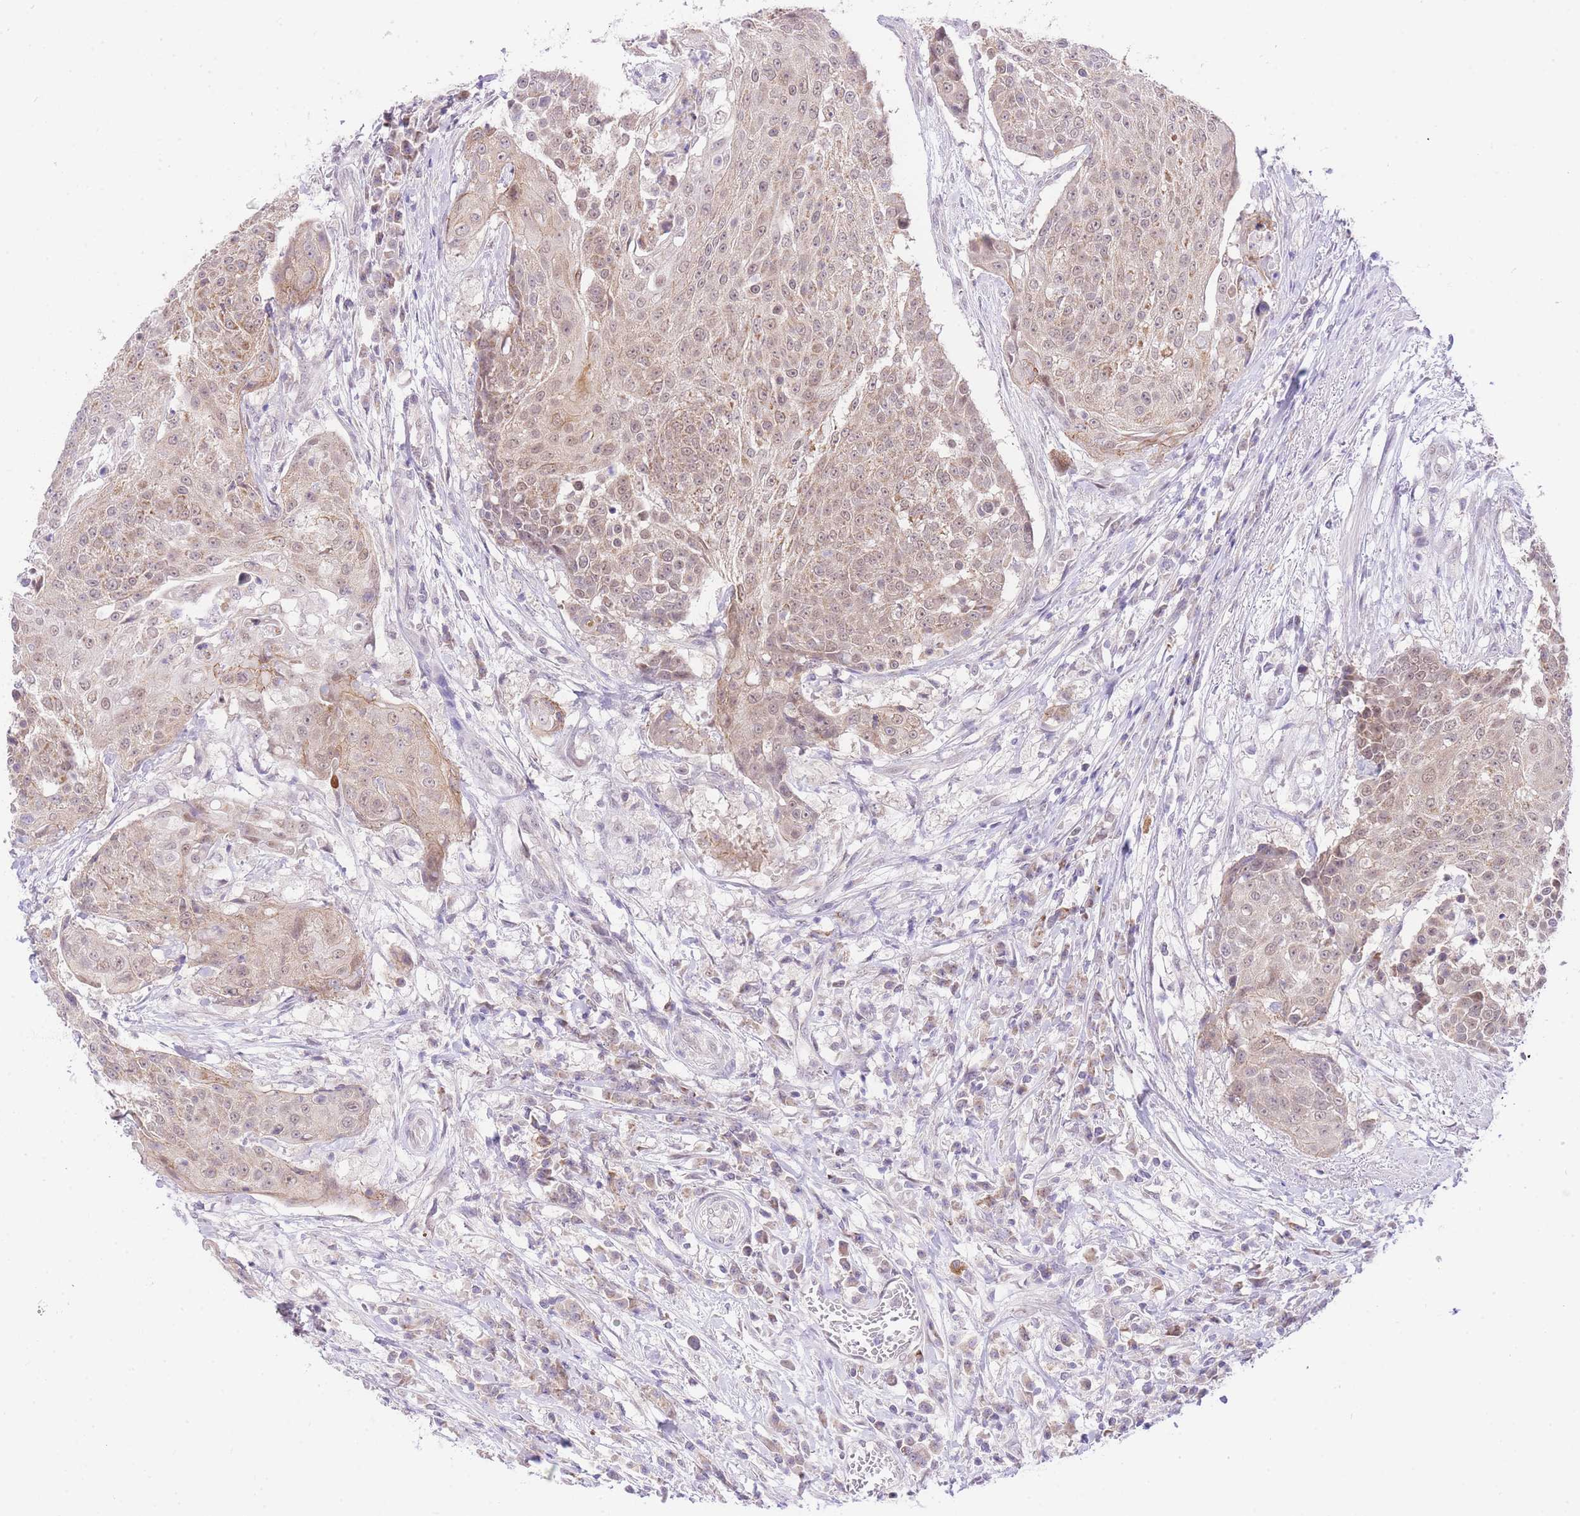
{"staining": {"intensity": "moderate", "quantity": ">75%", "location": "cytoplasmic/membranous,nuclear"}, "tissue": "urothelial cancer", "cell_type": "Tumor cells", "image_type": "cancer", "snomed": [{"axis": "morphology", "description": "Urothelial carcinoma, High grade"}, {"axis": "topography", "description": "Urinary bladder"}], "caption": "Urothelial cancer tissue displays moderate cytoplasmic/membranous and nuclear staining in about >75% of tumor cells", "gene": "UBXN7", "patient": {"sex": "female", "age": 63}}